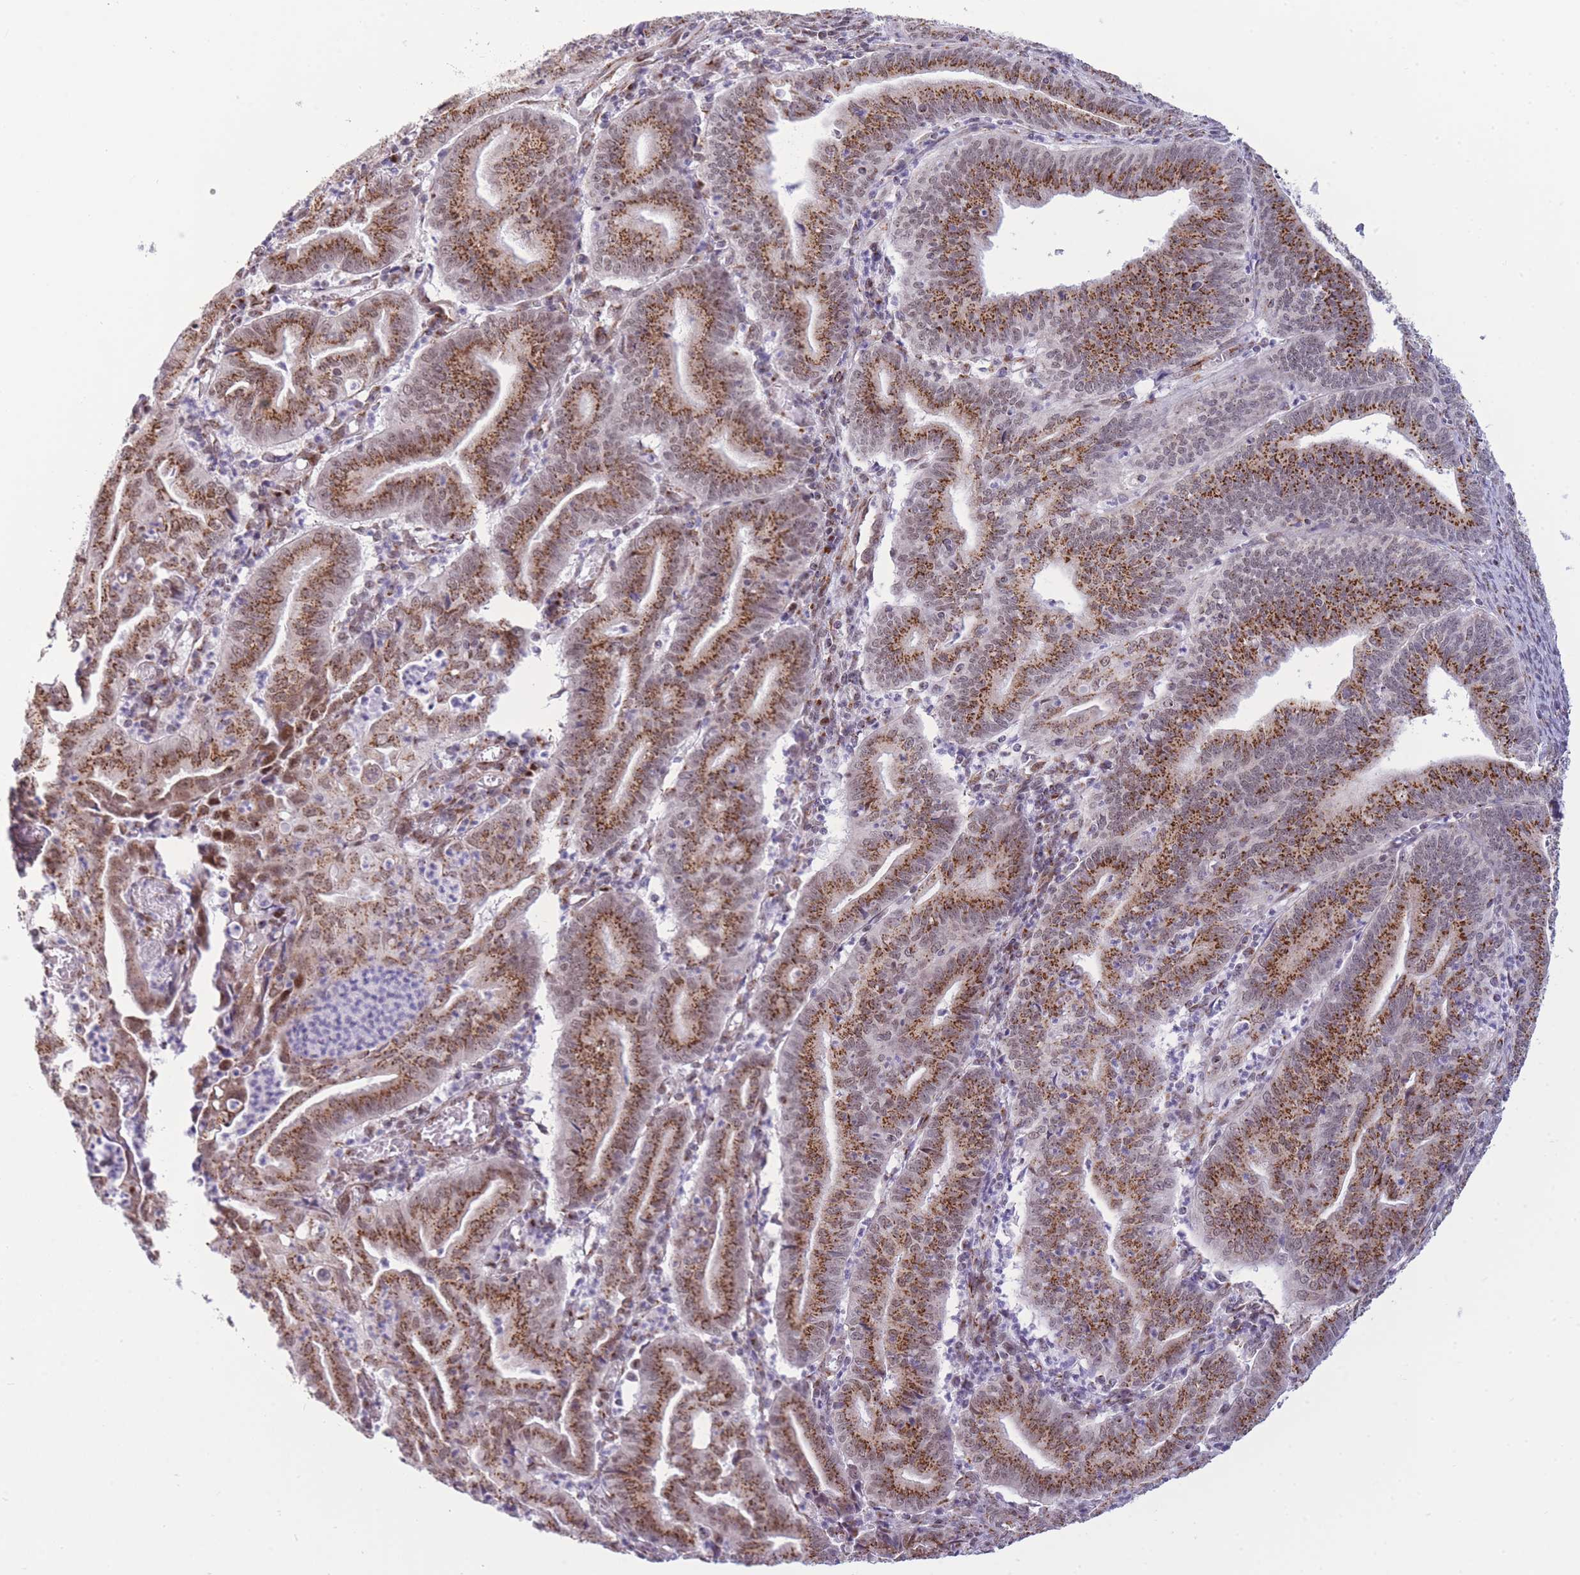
{"staining": {"intensity": "strong", "quantity": ">75%", "location": "cytoplasmic/membranous,nuclear"}, "tissue": "endometrial cancer", "cell_type": "Tumor cells", "image_type": "cancer", "snomed": [{"axis": "morphology", "description": "Adenocarcinoma, NOS"}, {"axis": "topography", "description": "Endometrium"}], "caption": "DAB (3,3'-diaminobenzidine) immunohistochemical staining of human endometrial adenocarcinoma reveals strong cytoplasmic/membranous and nuclear protein positivity in approximately >75% of tumor cells.", "gene": "INO80C", "patient": {"sex": "female", "age": 60}}